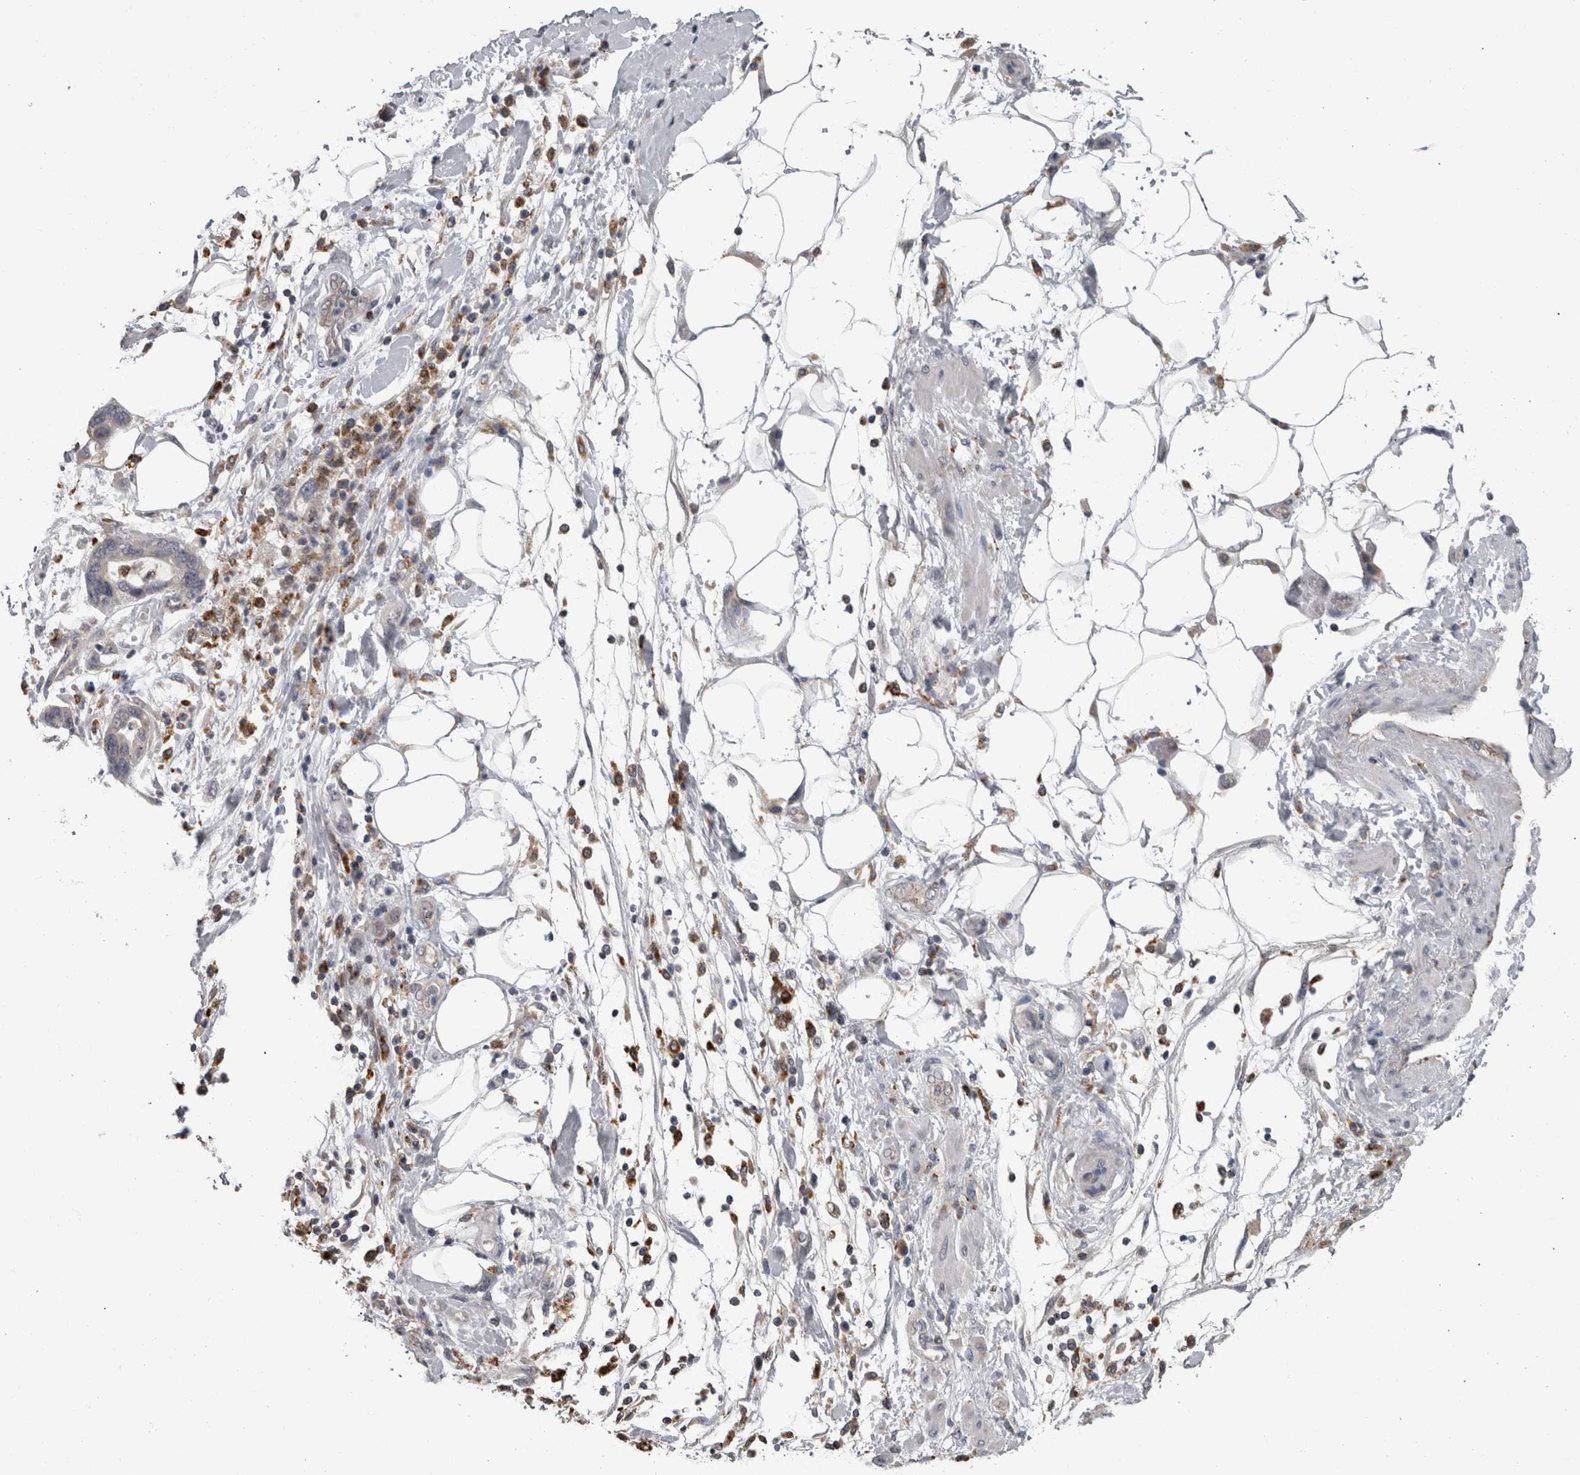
{"staining": {"intensity": "negative", "quantity": "none", "location": "none"}, "tissue": "pancreatic cancer", "cell_type": "Tumor cells", "image_type": "cancer", "snomed": [{"axis": "morphology", "description": "Normal tissue, NOS"}, {"axis": "morphology", "description": "Adenocarcinoma, NOS"}, {"axis": "topography", "description": "Pancreas"}], "caption": "DAB immunohistochemical staining of human pancreatic adenocarcinoma displays no significant positivity in tumor cells. (DAB (3,3'-diaminobenzidine) immunohistochemistry, high magnification).", "gene": "NAAA", "patient": {"sex": "female", "age": 71}}